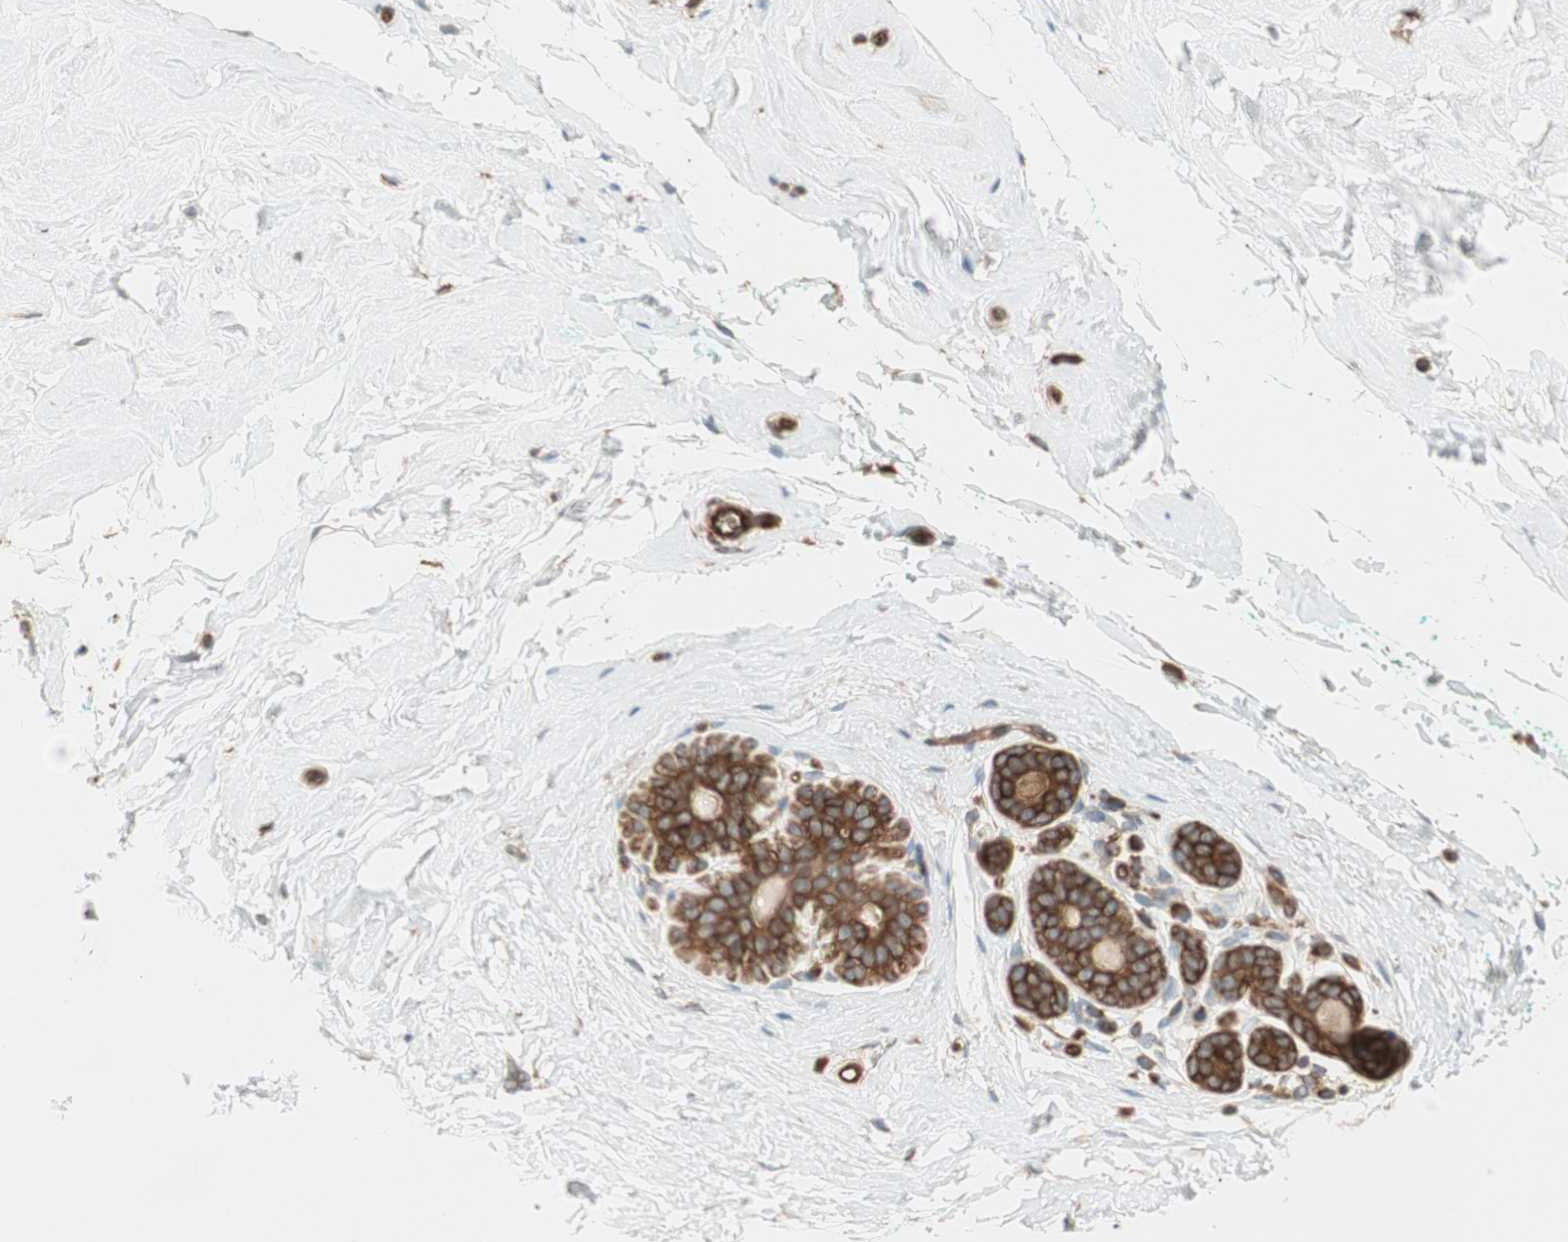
{"staining": {"intensity": "moderate", "quantity": ">75%", "location": "cytoplasmic/membranous"}, "tissue": "breast", "cell_type": "Adipocytes", "image_type": "normal", "snomed": [{"axis": "morphology", "description": "Normal tissue, NOS"}, {"axis": "topography", "description": "Breast"}], "caption": "Immunohistochemical staining of unremarkable breast exhibits moderate cytoplasmic/membranous protein staining in about >75% of adipocytes.", "gene": "TCP11L1", "patient": {"sex": "female", "age": 52}}